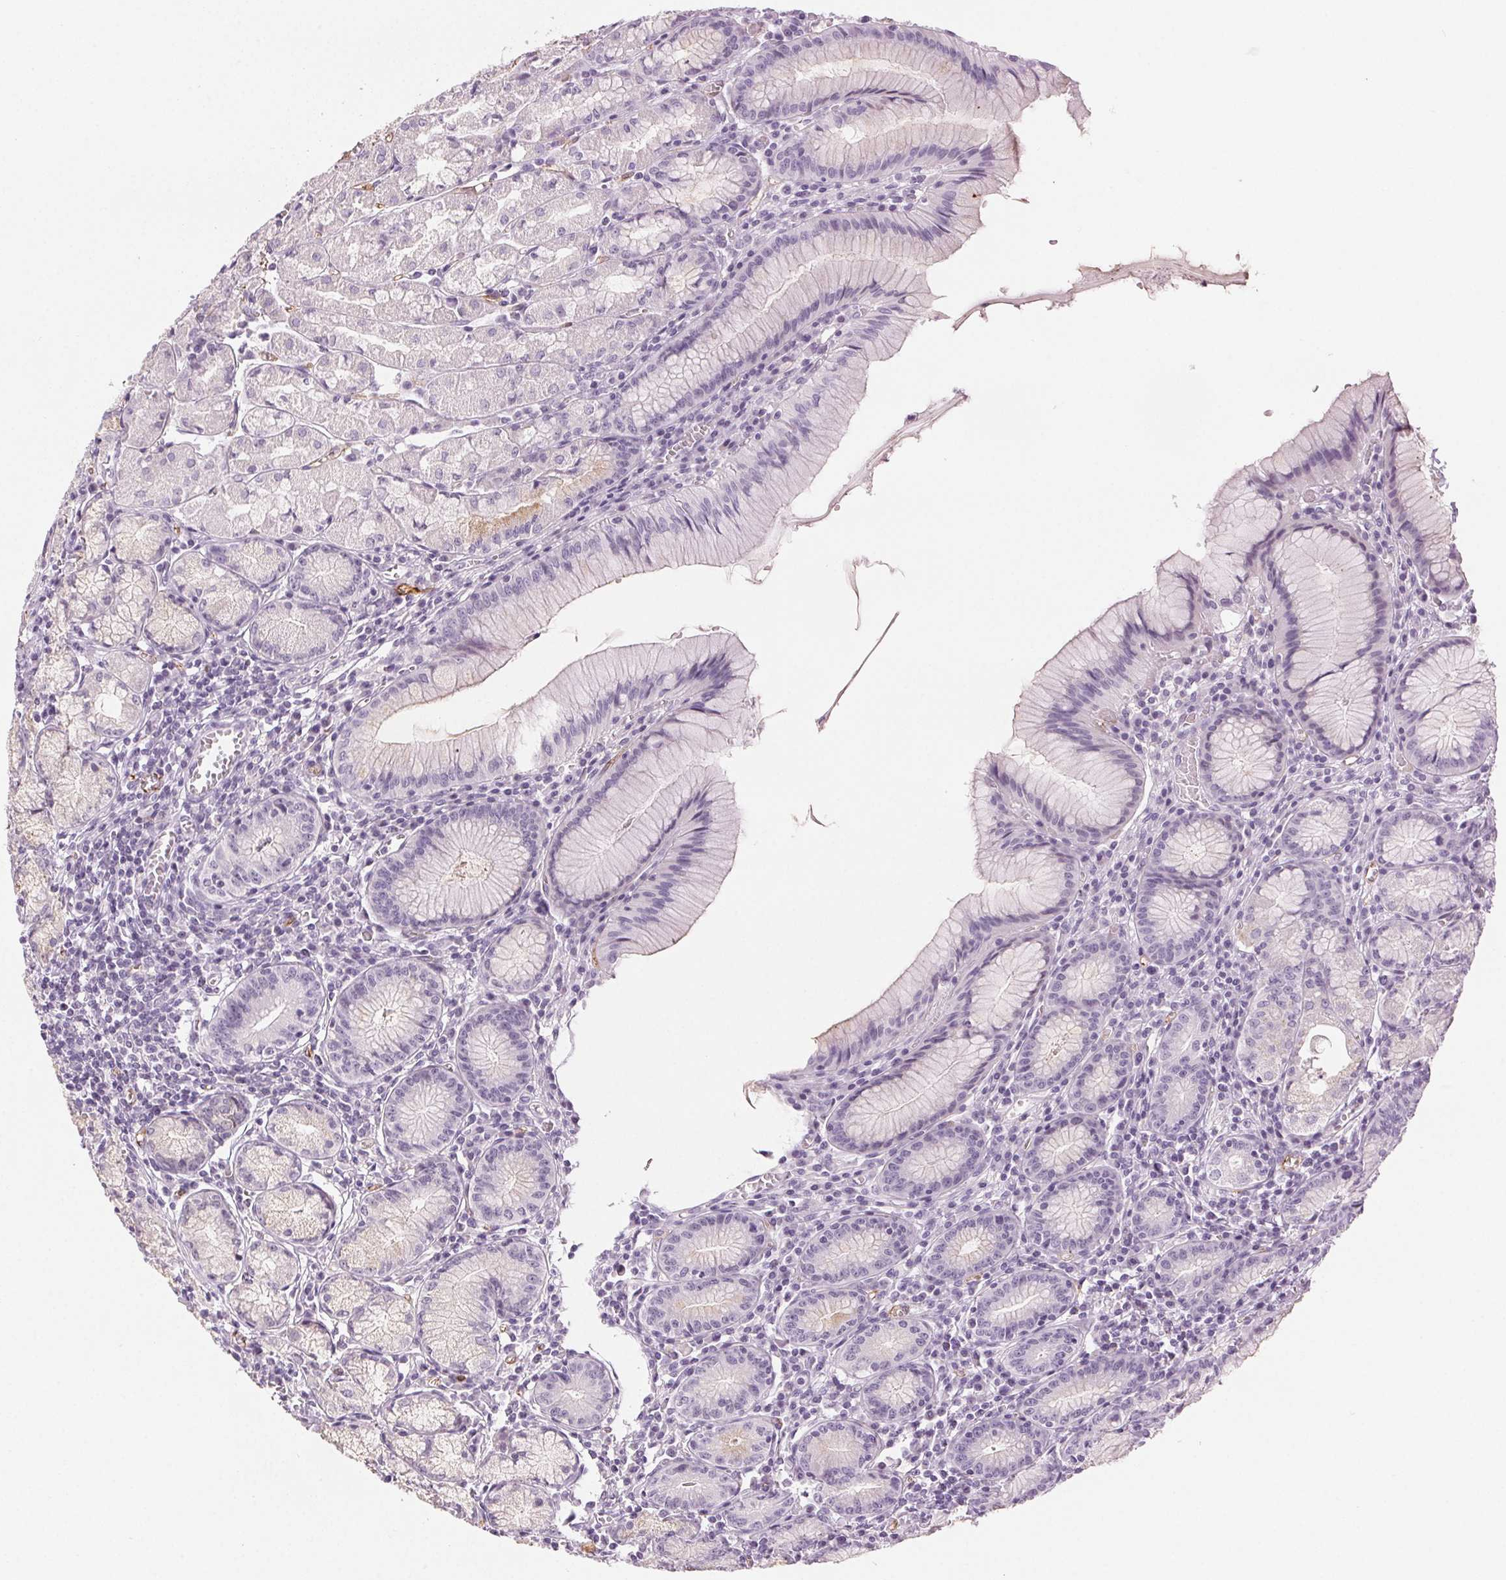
{"staining": {"intensity": "weak", "quantity": "<25%", "location": "cytoplasmic/membranous"}, "tissue": "stomach", "cell_type": "Glandular cells", "image_type": "normal", "snomed": [{"axis": "morphology", "description": "Normal tissue, NOS"}, {"axis": "topography", "description": "Stomach"}], "caption": "There is no significant staining in glandular cells of stomach. (DAB (3,3'-diaminobenzidine) IHC with hematoxylin counter stain).", "gene": "AIF1L", "patient": {"sex": "male", "age": 55}}